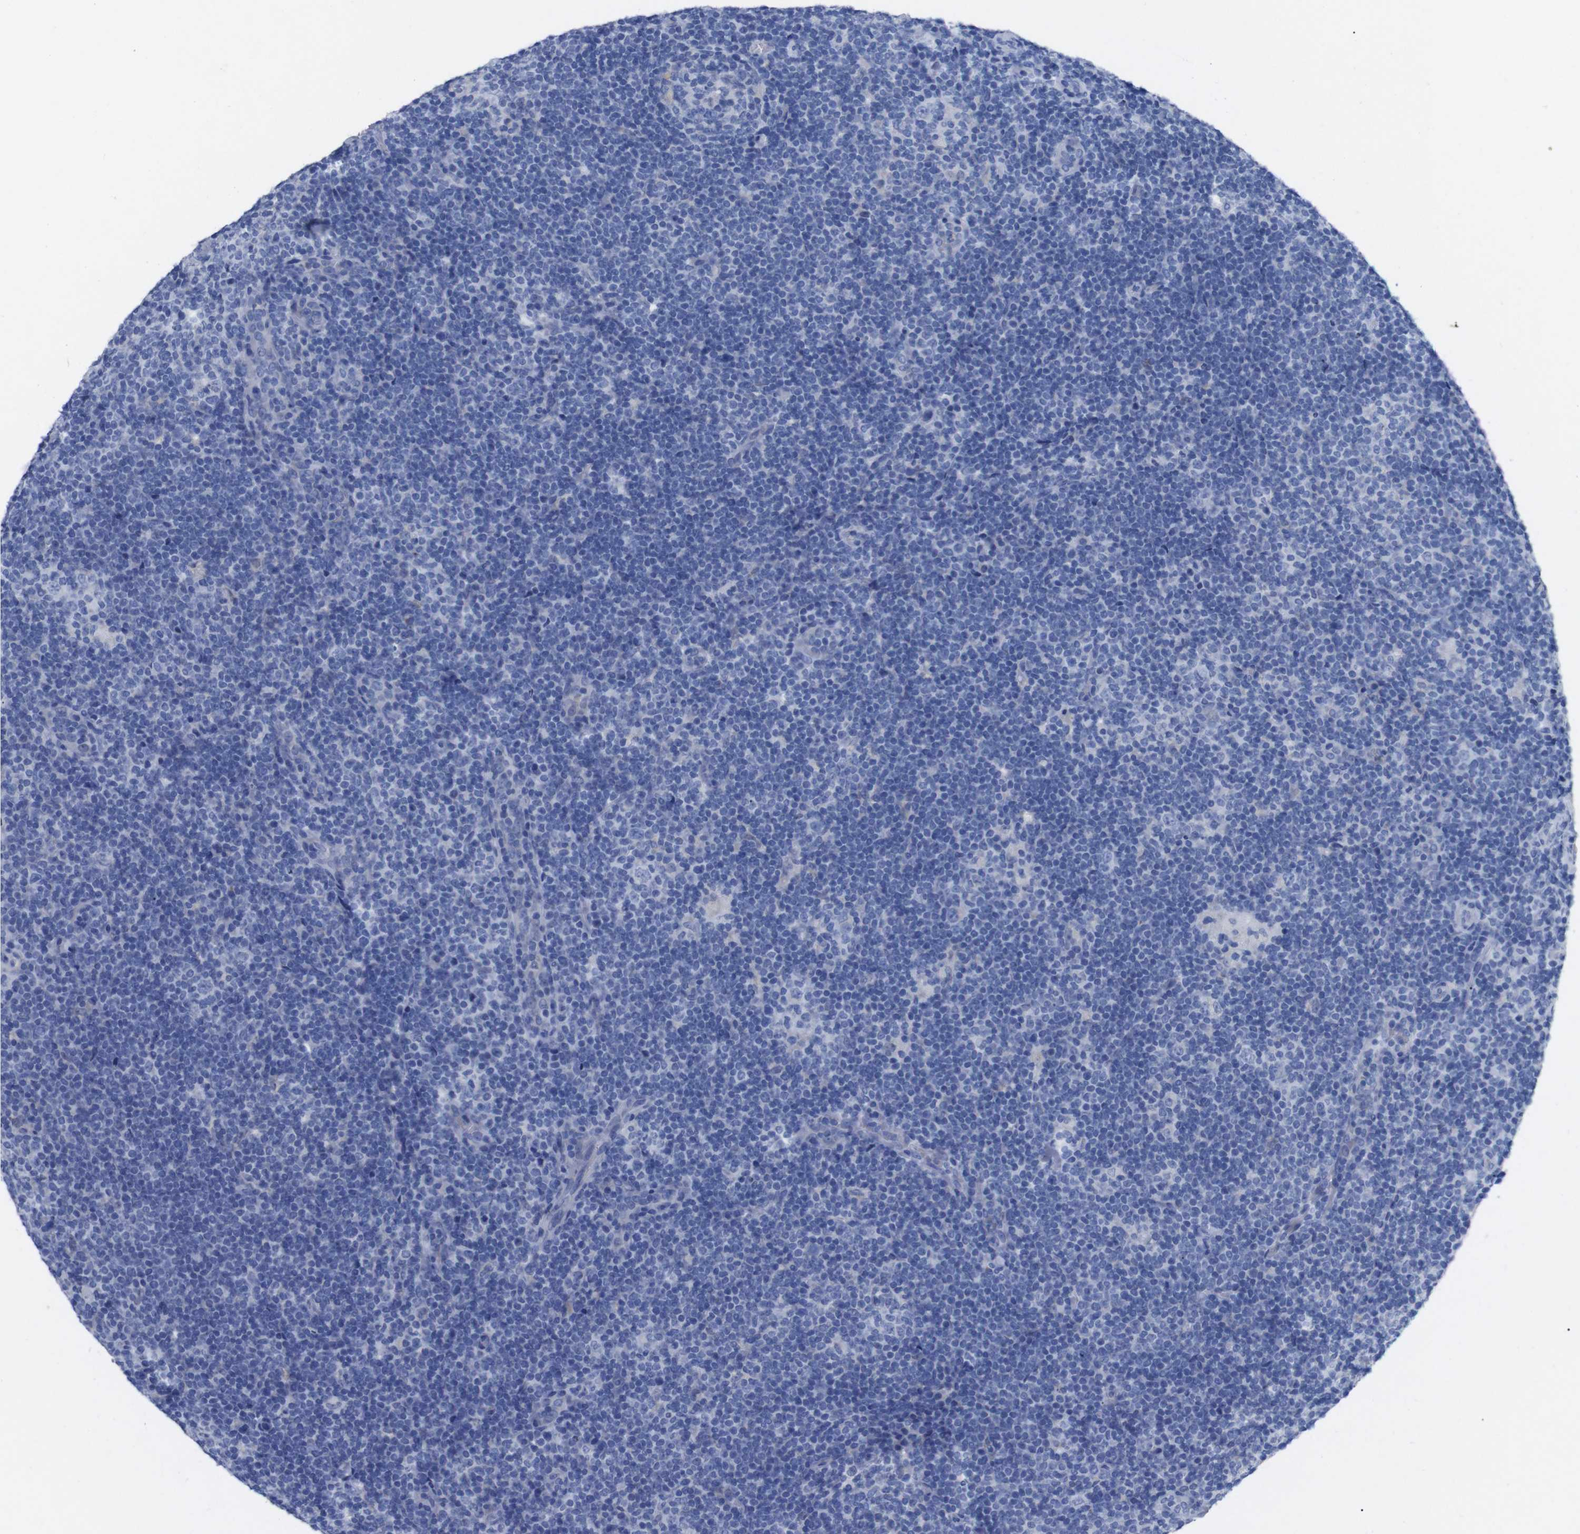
{"staining": {"intensity": "negative", "quantity": "none", "location": "none"}, "tissue": "lymphoma", "cell_type": "Tumor cells", "image_type": "cancer", "snomed": [{"axis": "morphology", "description": "Hodgkin's disease, NOS"}, {"axis": "topography", "description": "Lymph node"}], "caption": "The image exhibits no significant expression in tumor cells of Hodgkin's disease.", "gene": "GJB2", "patient": {"sex": "female", "age": 57}}